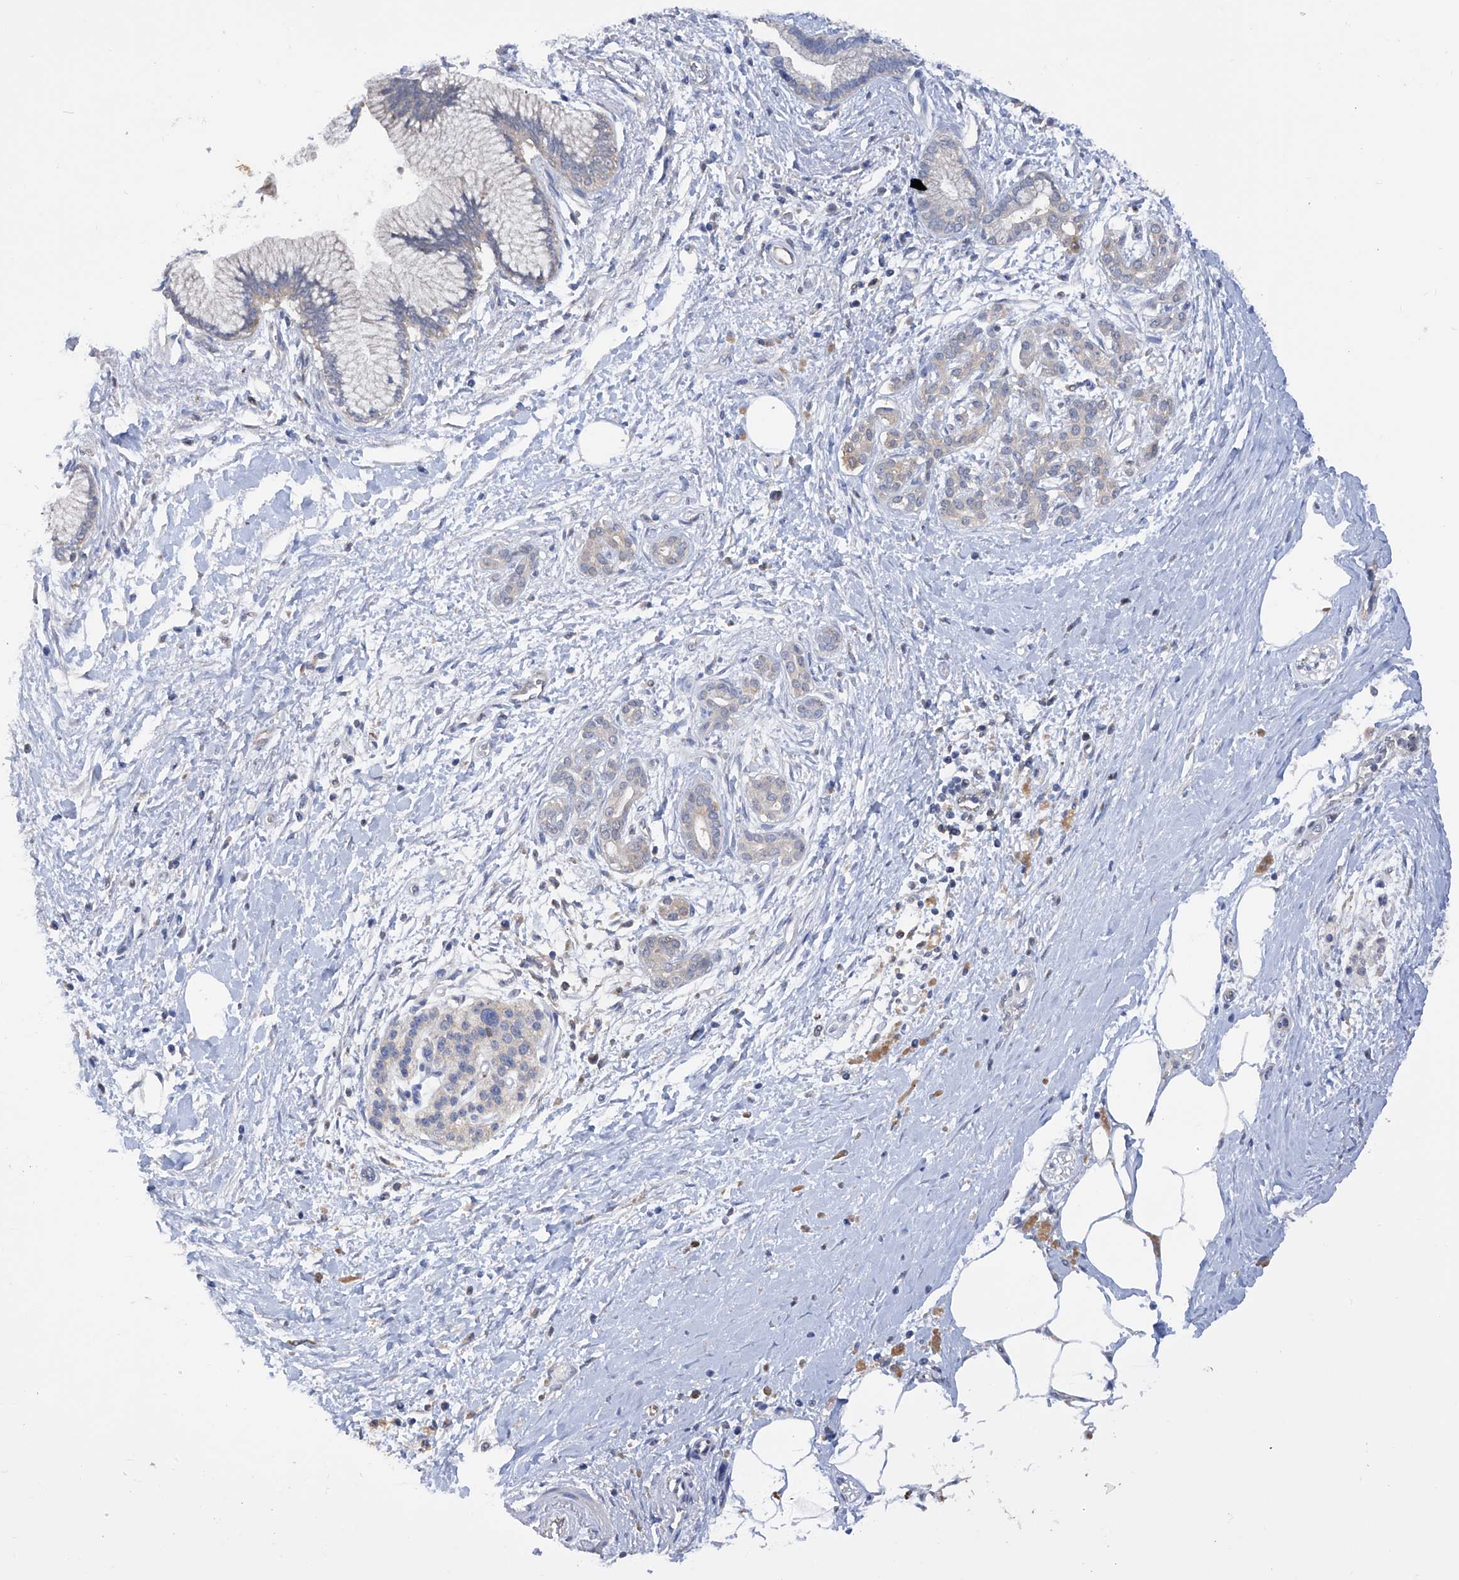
{"staining": {"intensity": "negative", "quantity": "none", "location": "none"}, "tissue": "pancreatic cancer", "cell_type": "Tumor cells", "image_type": "cancer", "snomed": [{"axis": "morphology", "description": "Adenocarcinoma, NOS"}, {"axis": "topography", "description": "Pancreas"}], "caption": "Tumor cells show no significant protein expression in pancreatic adenocarcinoma.", "gene": "SPATA20", "patient": {"sex": "male", "age": 58}}